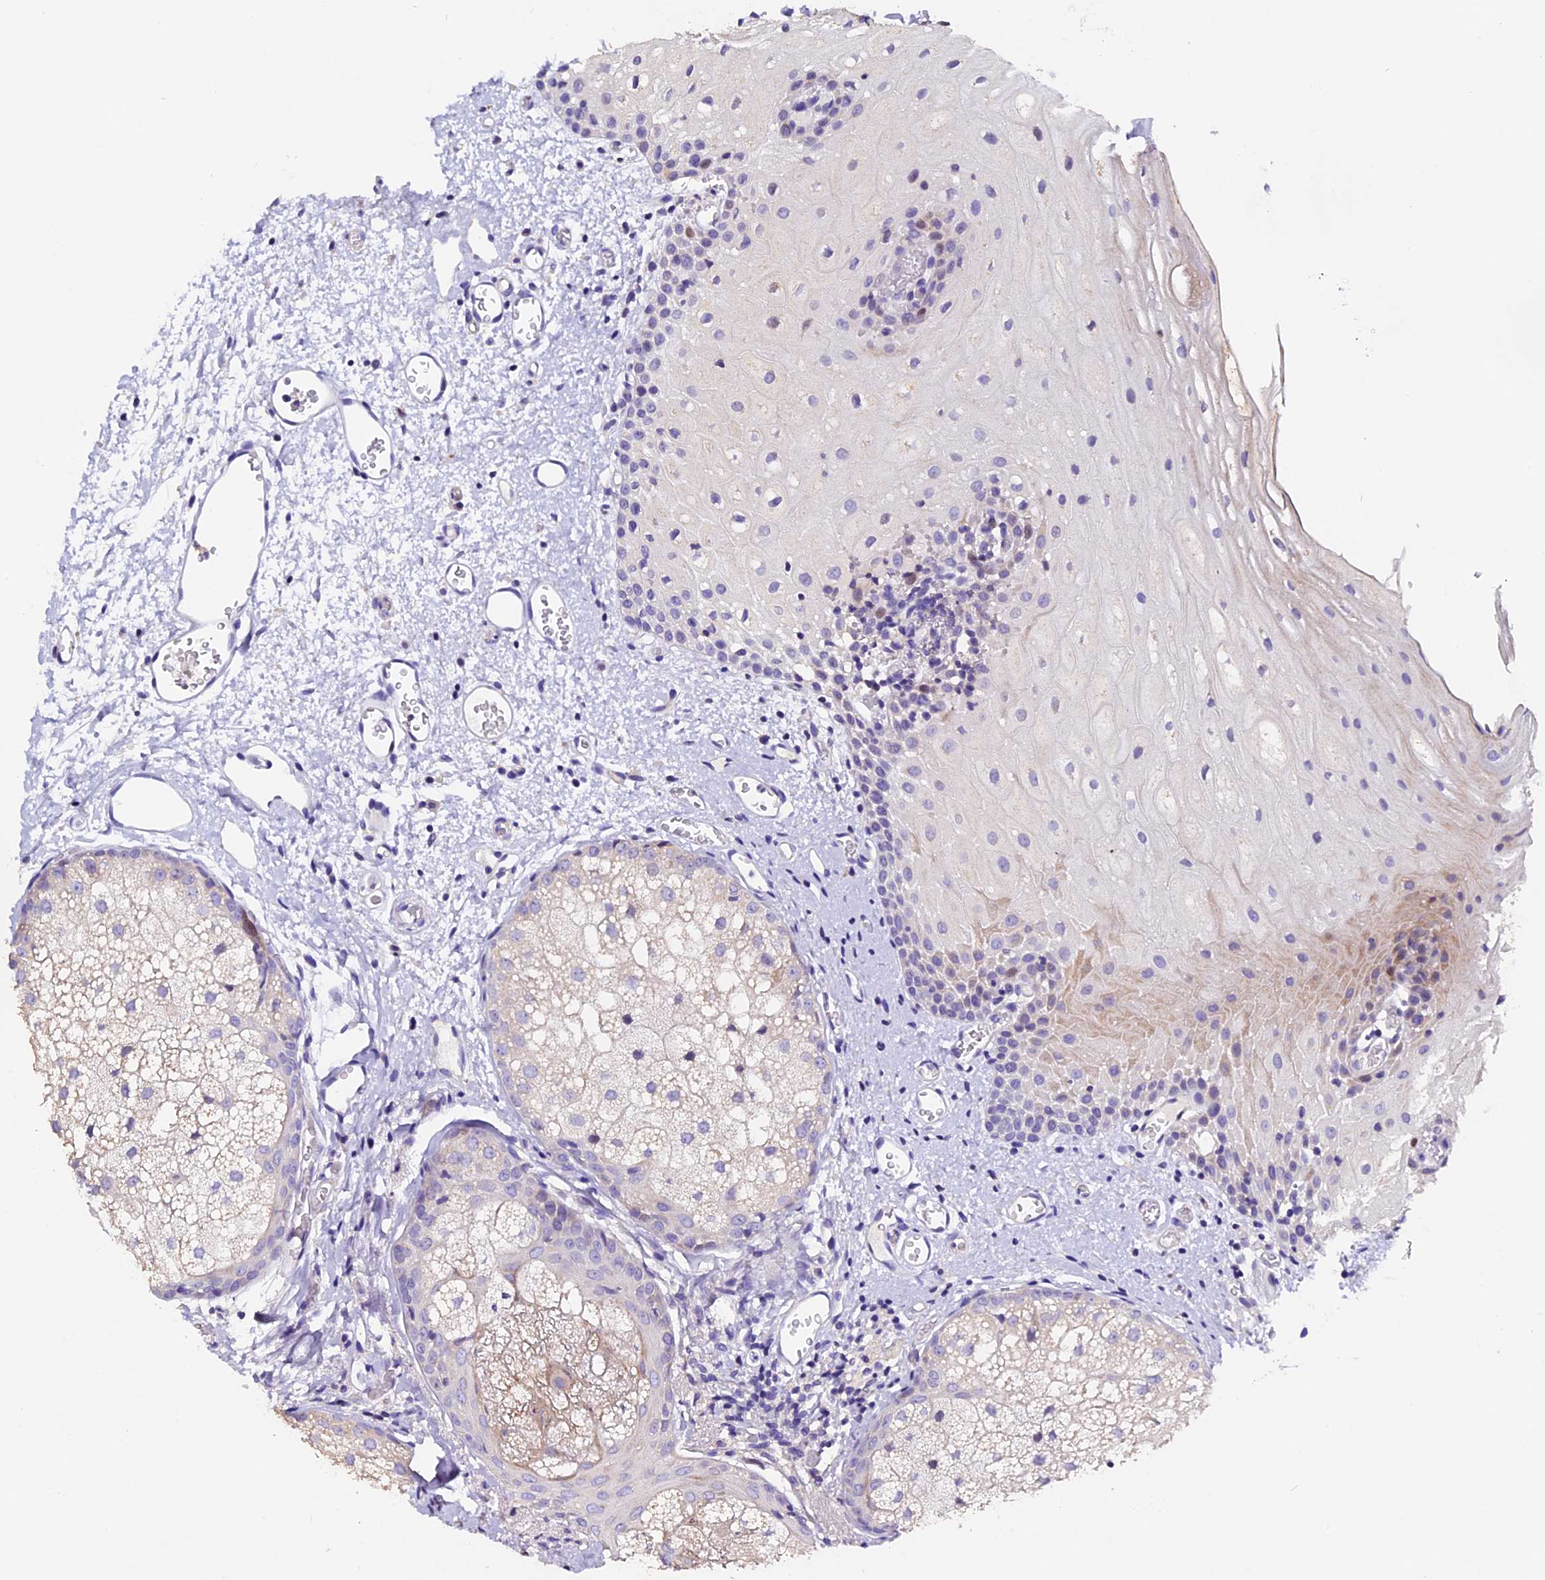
{"staining": {"intensity": "weak", "quantity": "<25%", "location": "cytoplasmic/membranous"}, "tissue": "oral mucosa", "cell_type": "Squamous epithelial cells", "image_type": "normal", "snomed": [{"axis": "morphology", "description": "Normal tissue, NOS"}, {"axis": "morphology", "description": "Squamous cell carcinoma, NOS"}, {"axis": "topography", "description": "Oral tissue"}, {"axis": "topography", "description": "Head-Neck"}], "caption": "Immunohistochemical staining of benign human oral mucosa demonstrates no significant expression in squamous epithelial cells.", "gene": "FBXW9", "patient": {"sex": "female", "age": 70}}